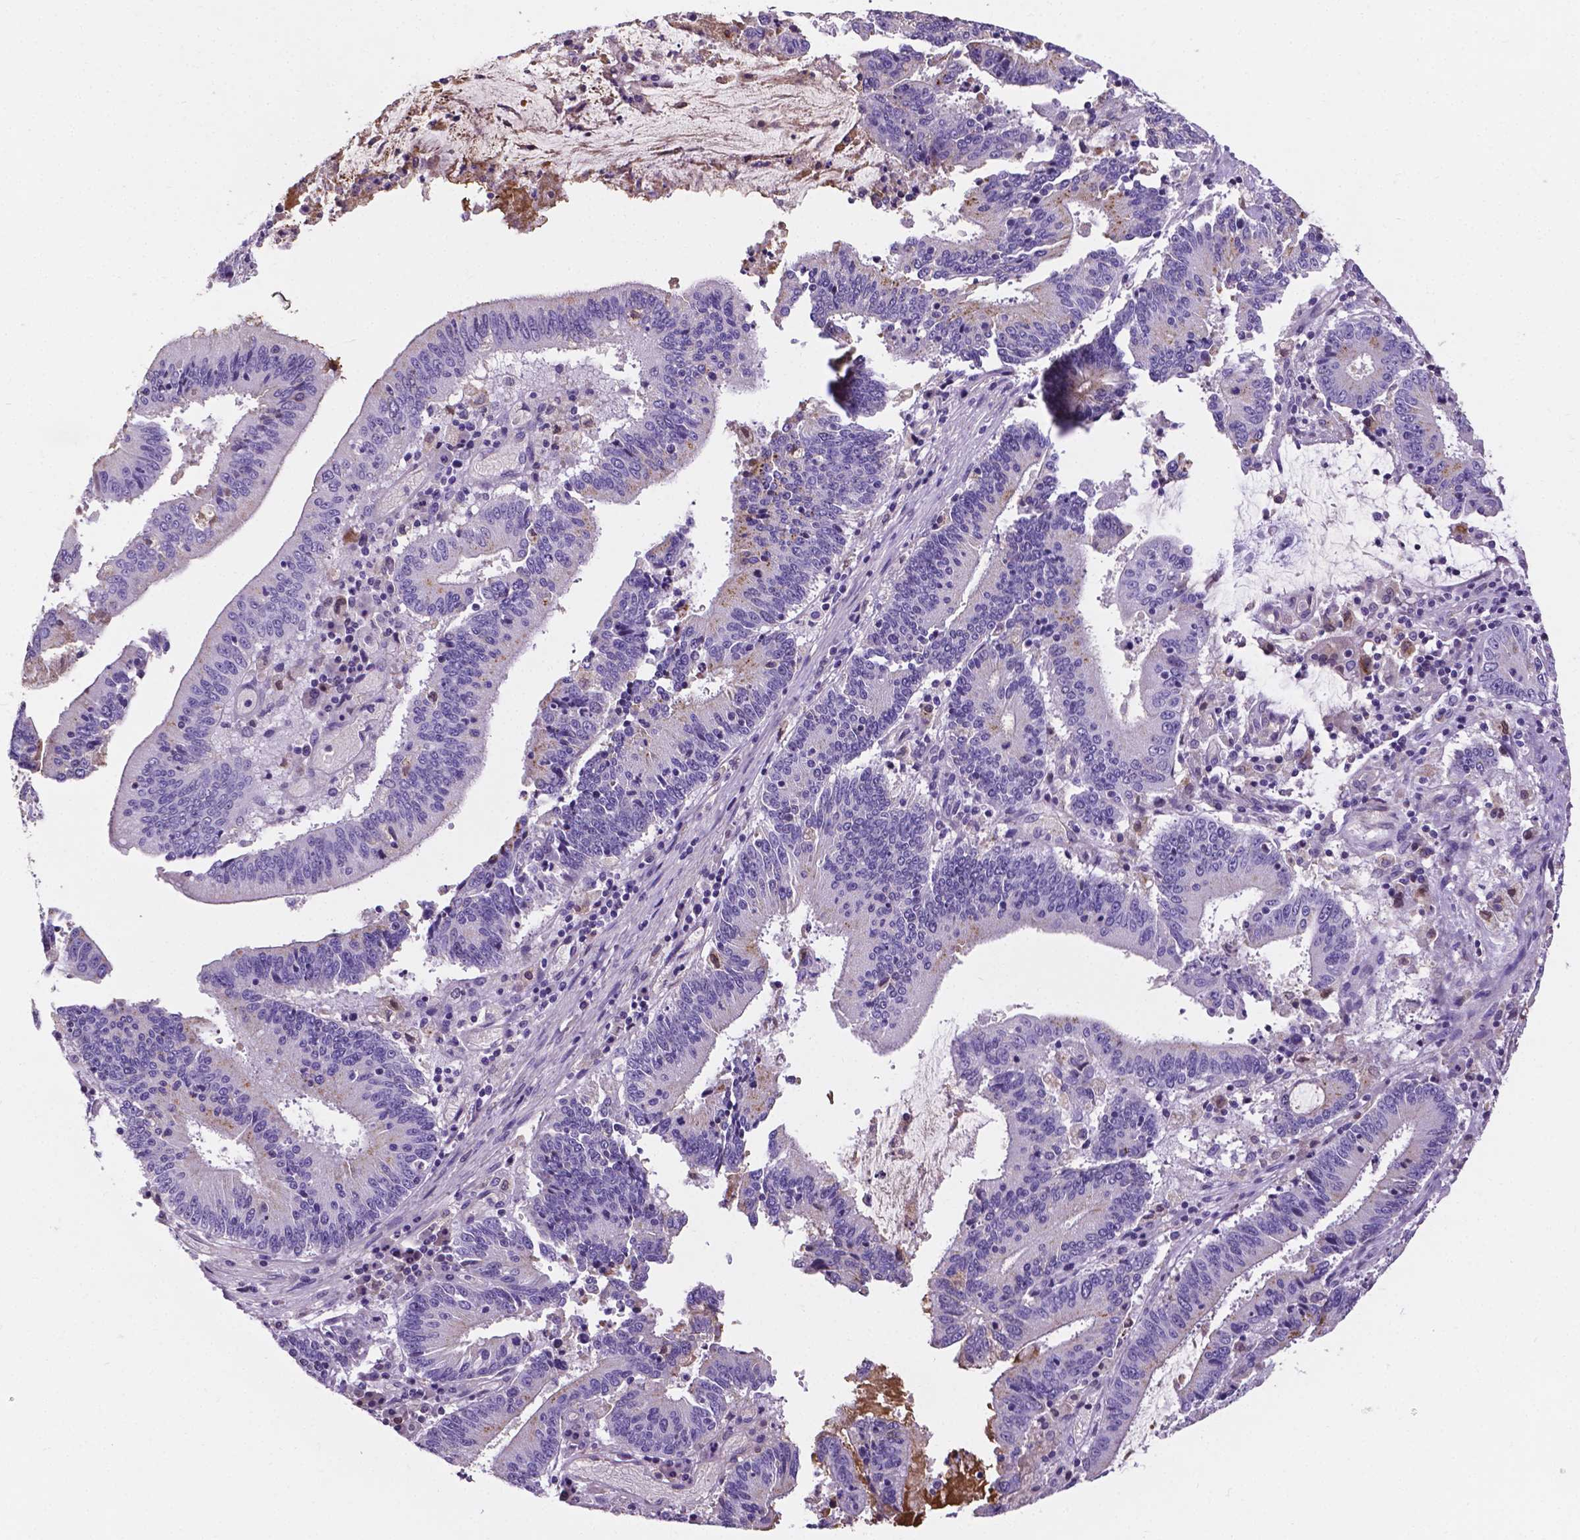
{"staining": {"intensity": "negative", "quantity": "none", "location": "none"}, "tissue": "stomach cancer", "cell_type": "Tumor cells", "image_type": "cancer", "snomed": [{"axis": "morphology", "description": "Adenocarcinoma, NOS"}, {"axis": "topography", "description": "Stomach, upper"}], "caption": "IHC photomicrograph of neoplastic tissue: human stomach cancer (adenocarcinoma) stained with DAB (3,3'-diaminobenzidine) shows no significant protein positivity in tumor cells.", "gene": "APOE", "patient": {"sex": "male", "age": 68}}